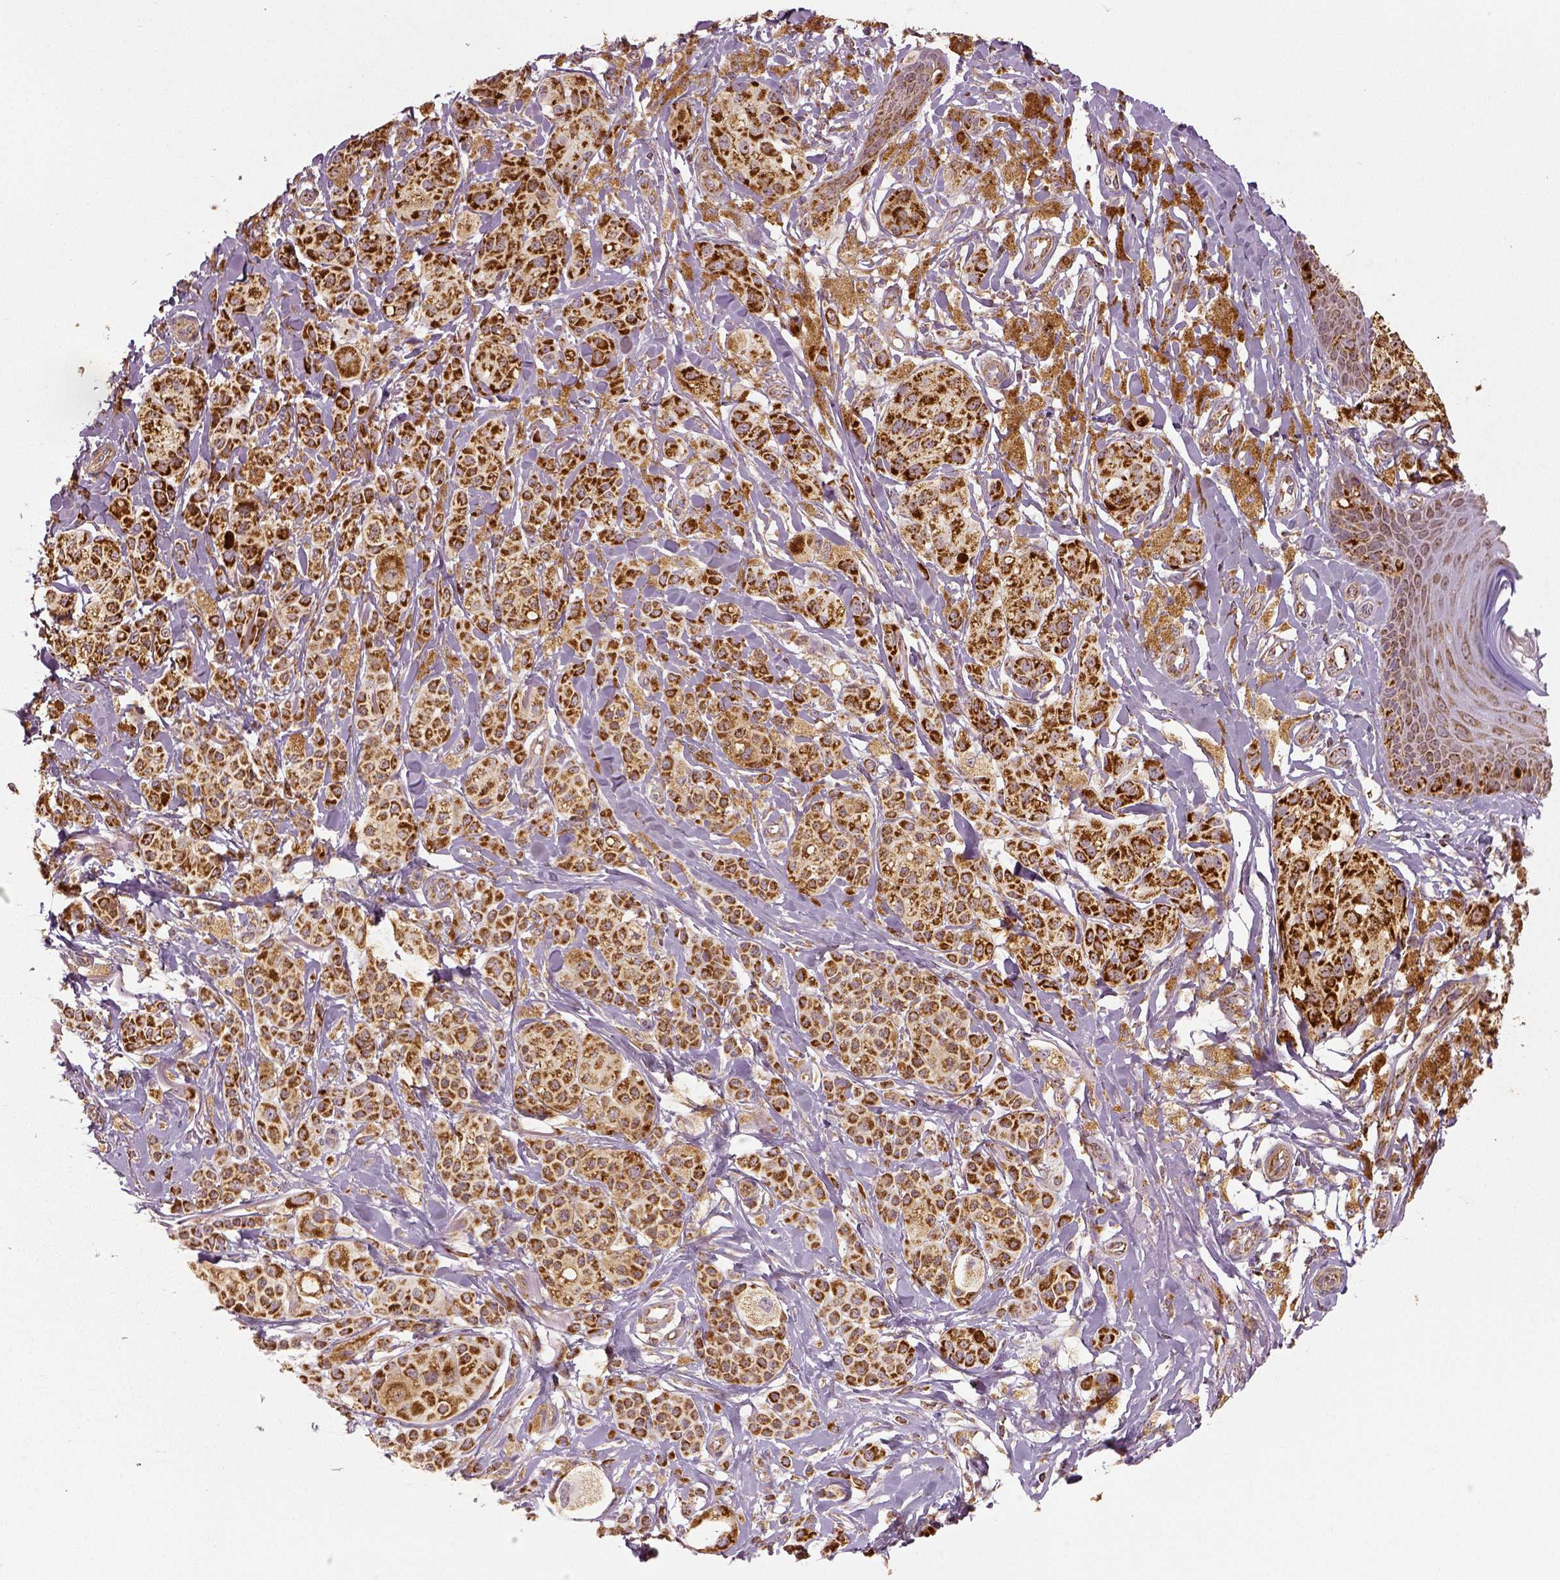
{"staining": {"intensity": "strong", "quantity": ">75%", "location": "cytoplasmic/membranous"}, "tissue": "melanoma", "cell_type": "Tumor cells", "image_type": "cancer", "snomed": [{"axis": "morphology", "description": "Malignant melanoma, NOS"}, {"axis": "topography", "description": "Skin"}], "caption": "Protein expression analysis of human malignant melanoma reveals strong cytoplasmic/membranous positivity in approximately >75% of tumor cells.", "gene": "PGAM5", "patient": {"sex": "female", "age": 80}}